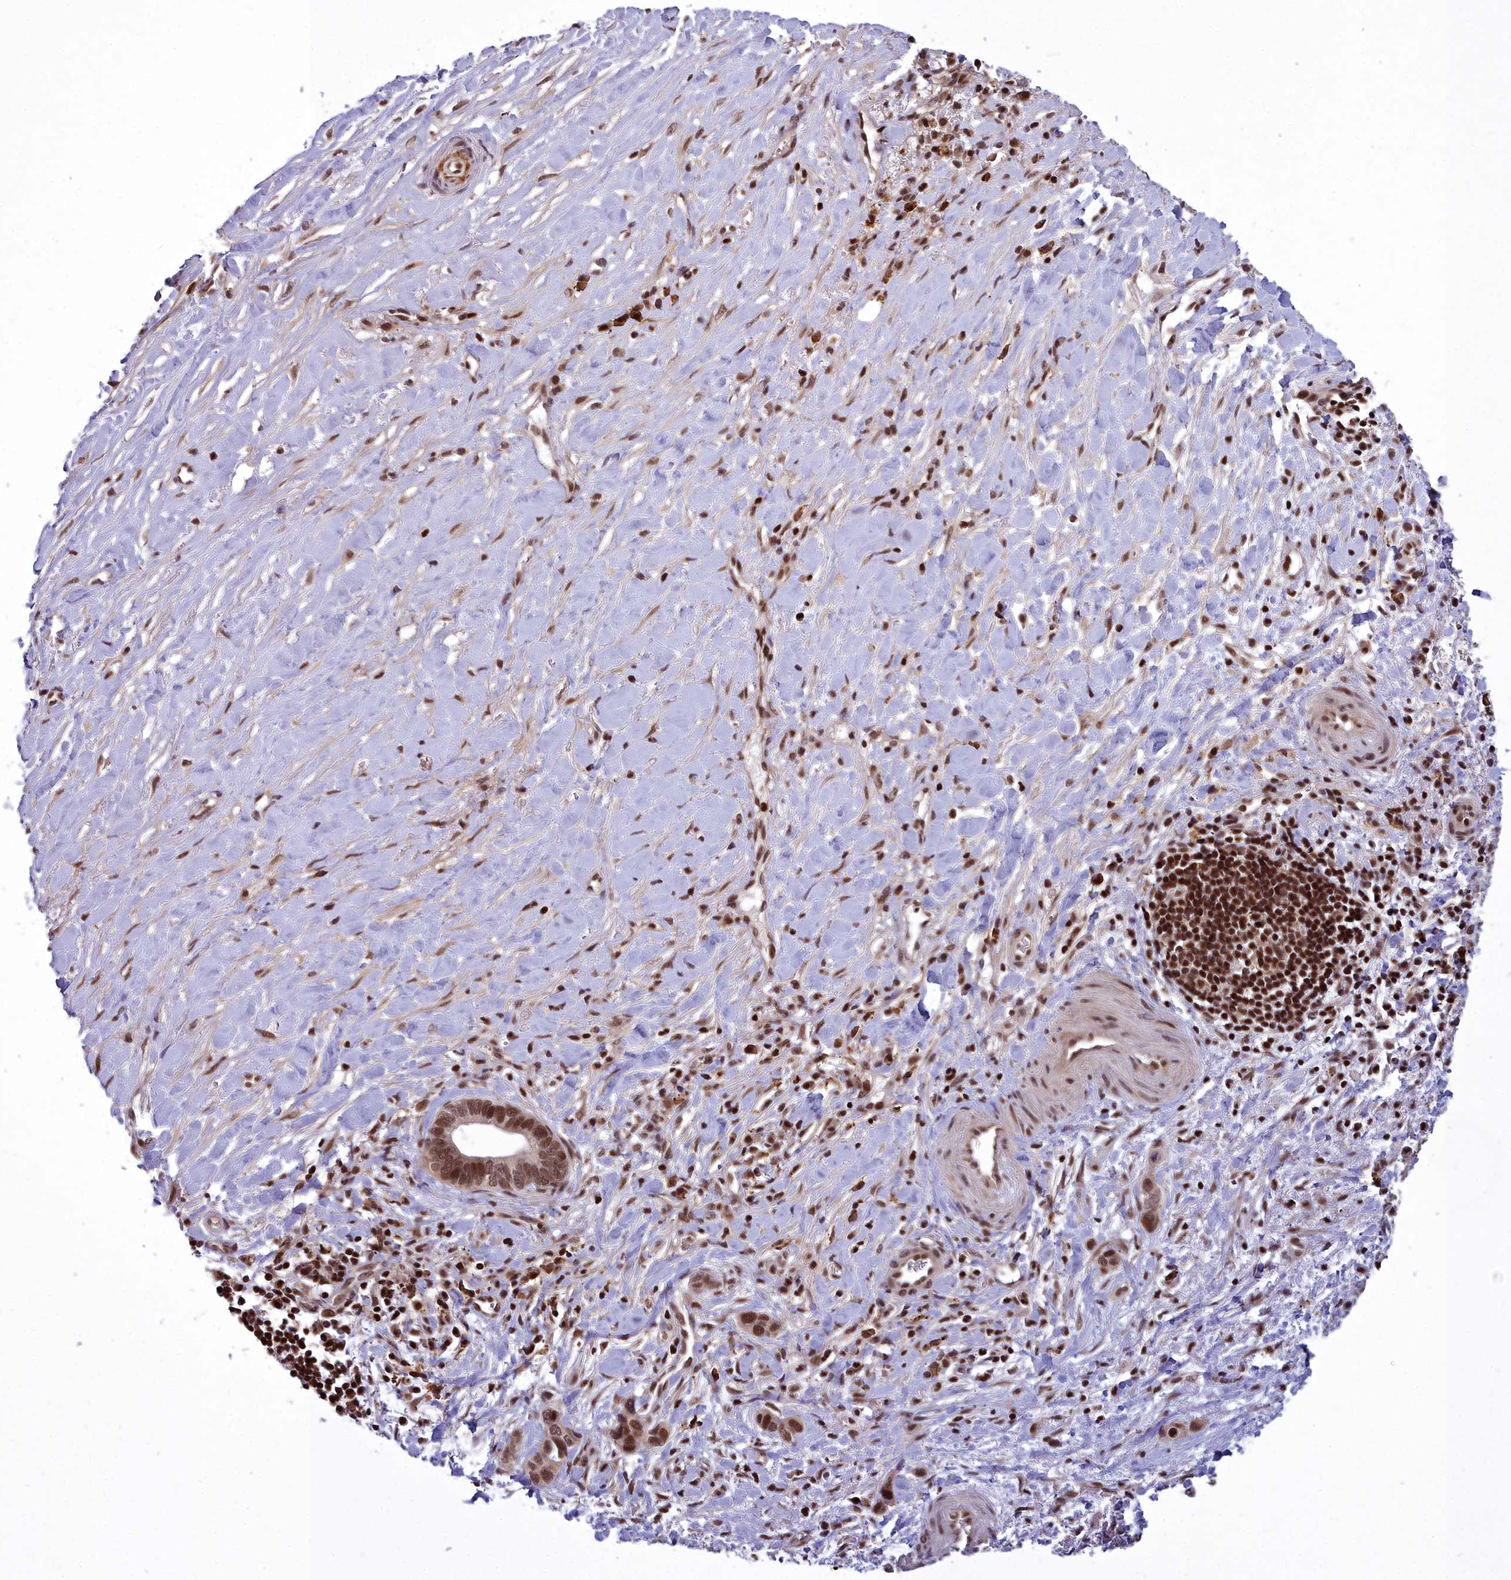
{"staining": {"intensity": "moderate", "quantity": ">75%", "location": "nuclear"}, "tissue": "liver cancer", "cell_type": "Tumor cells", "image_type": "cancer", "snomed": [{"axis": "morphology", "description": "Cholangiocarcinoma"}, {"axis": "topography", "description": "Liver"}], "caption": "An immunohistochemistry image of tumor tissue is shown. Protein staining in brown labels moderate nuclear positivity in cholangiocarcinoma (liver) within tumor cells.", "gene": "GMEB1", "patient": {"sex": "female", "age": 79}}